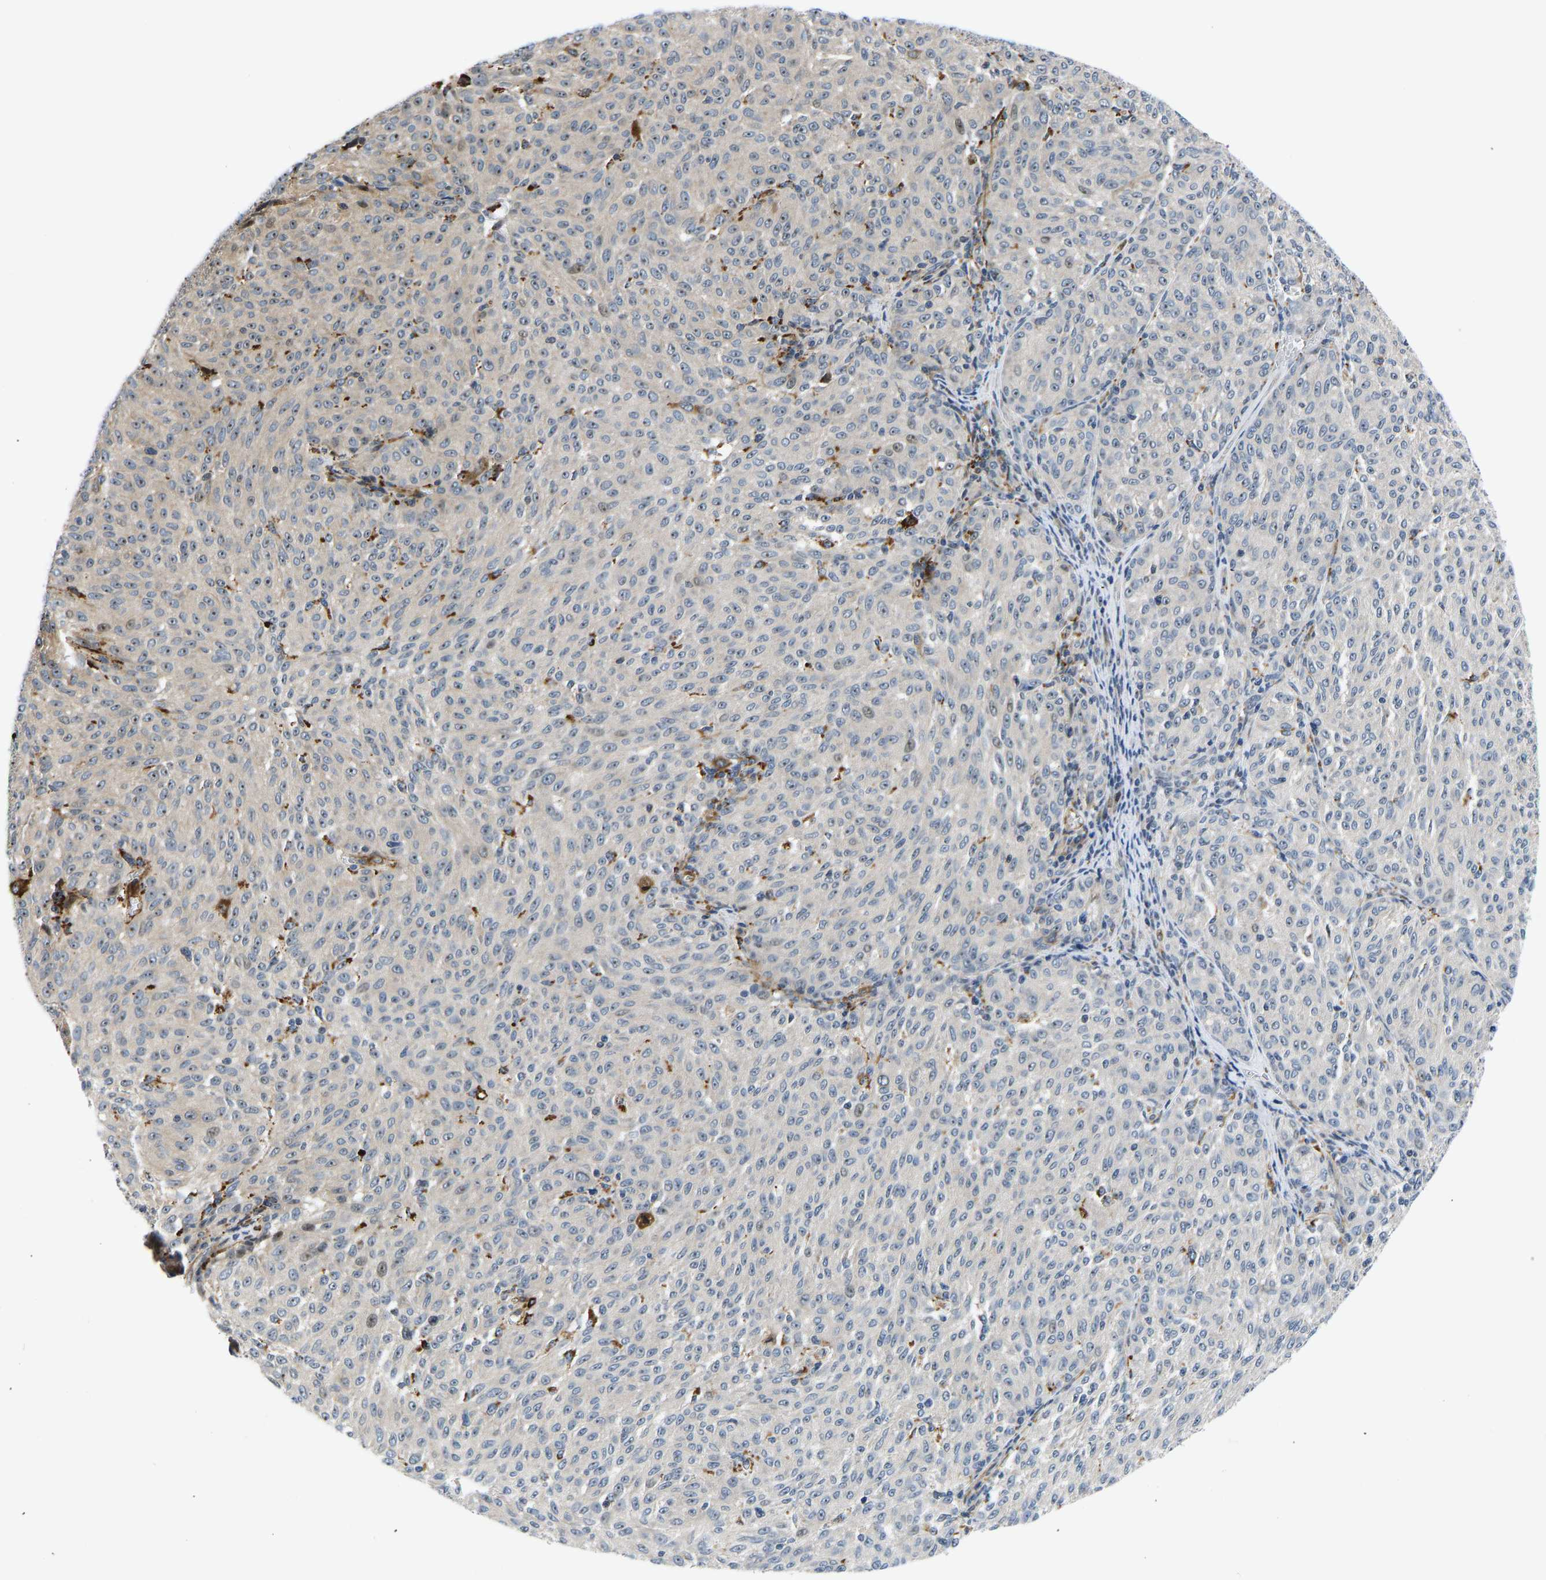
{"staining": {"intensity": "weak", "quantity": "25%-75%", "location": "nuclear"}, "tissue": "melanoma", "cell_type": "Tumor cells", "image_type": "cancer", "snomed": [{"axis": "morphology", "description": "Malignant melanoma, NOS"}, {"axis": "topography", "description": "Skin"}], "caption": "Immunohistochemical staining of malignant melanoma exhibits low levels of weak nuclear expression in about 25%-75% of tumor cells.", "gene": "RESF1", "patient": {"sex": "female", "age": 72}}